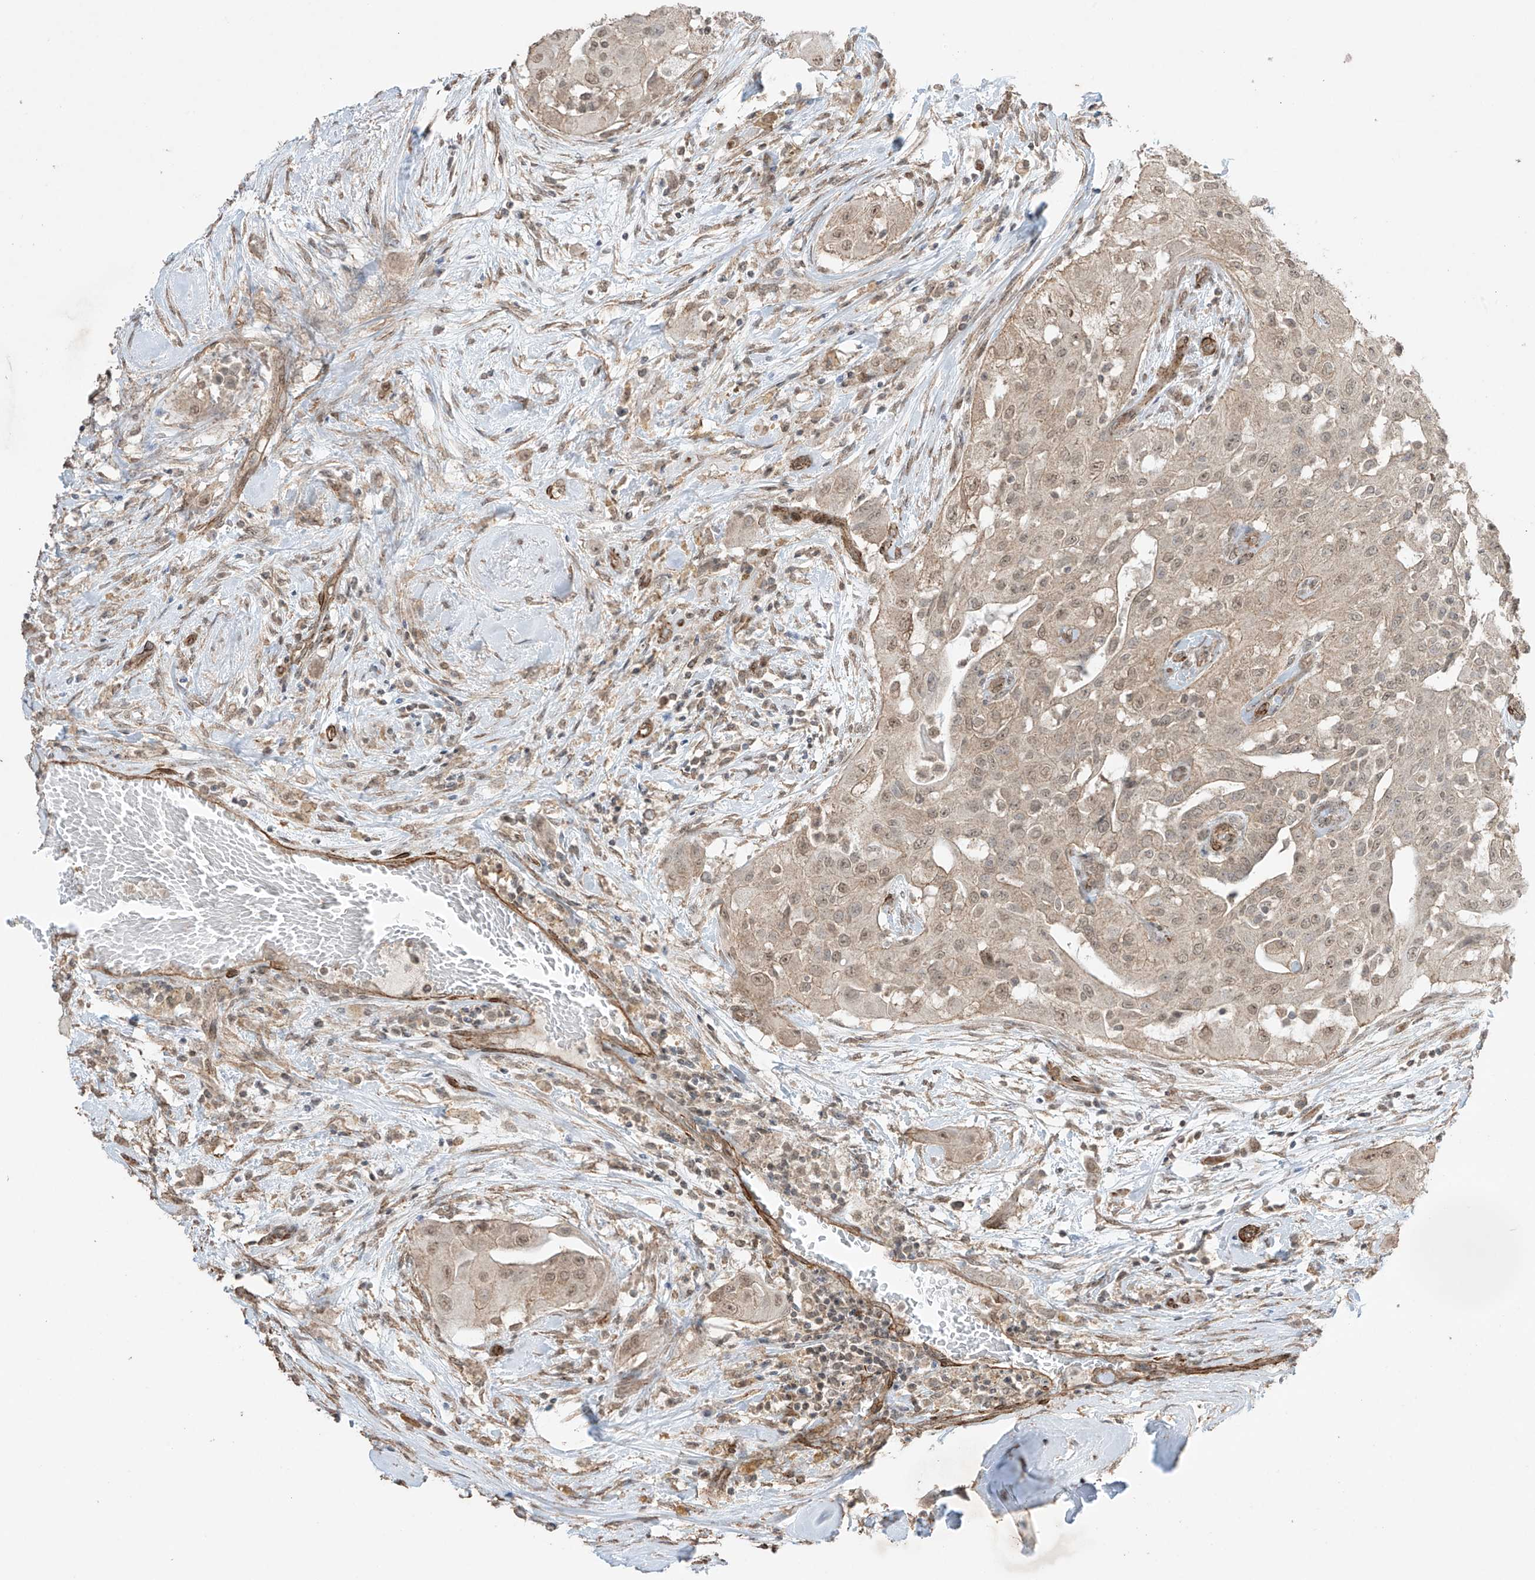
{"staining": {"intensity": "weak", "quantity": ">75%", "location": "cytoplasmic/membranous,nuclear"}, "tissue": "thyroid cancer", "cell_type": "Tumor cells", "image_type": "cancer", "snomed": [{"axis": "morphology", "description": "Papillary adenocarcinoma, NOS"}, {"axis": "topography", "description": "Thyroid gland"}], "caption": "Brown immunohistochemical staining in human thyroid cancer (papillary adenocarcinoma) displays weak cytoplasmic/membranous and nuclear positivity in approximately >75% of tumor cells.", "gene": "TTLL5", "patient": {"sex": "female", "age": 59}}